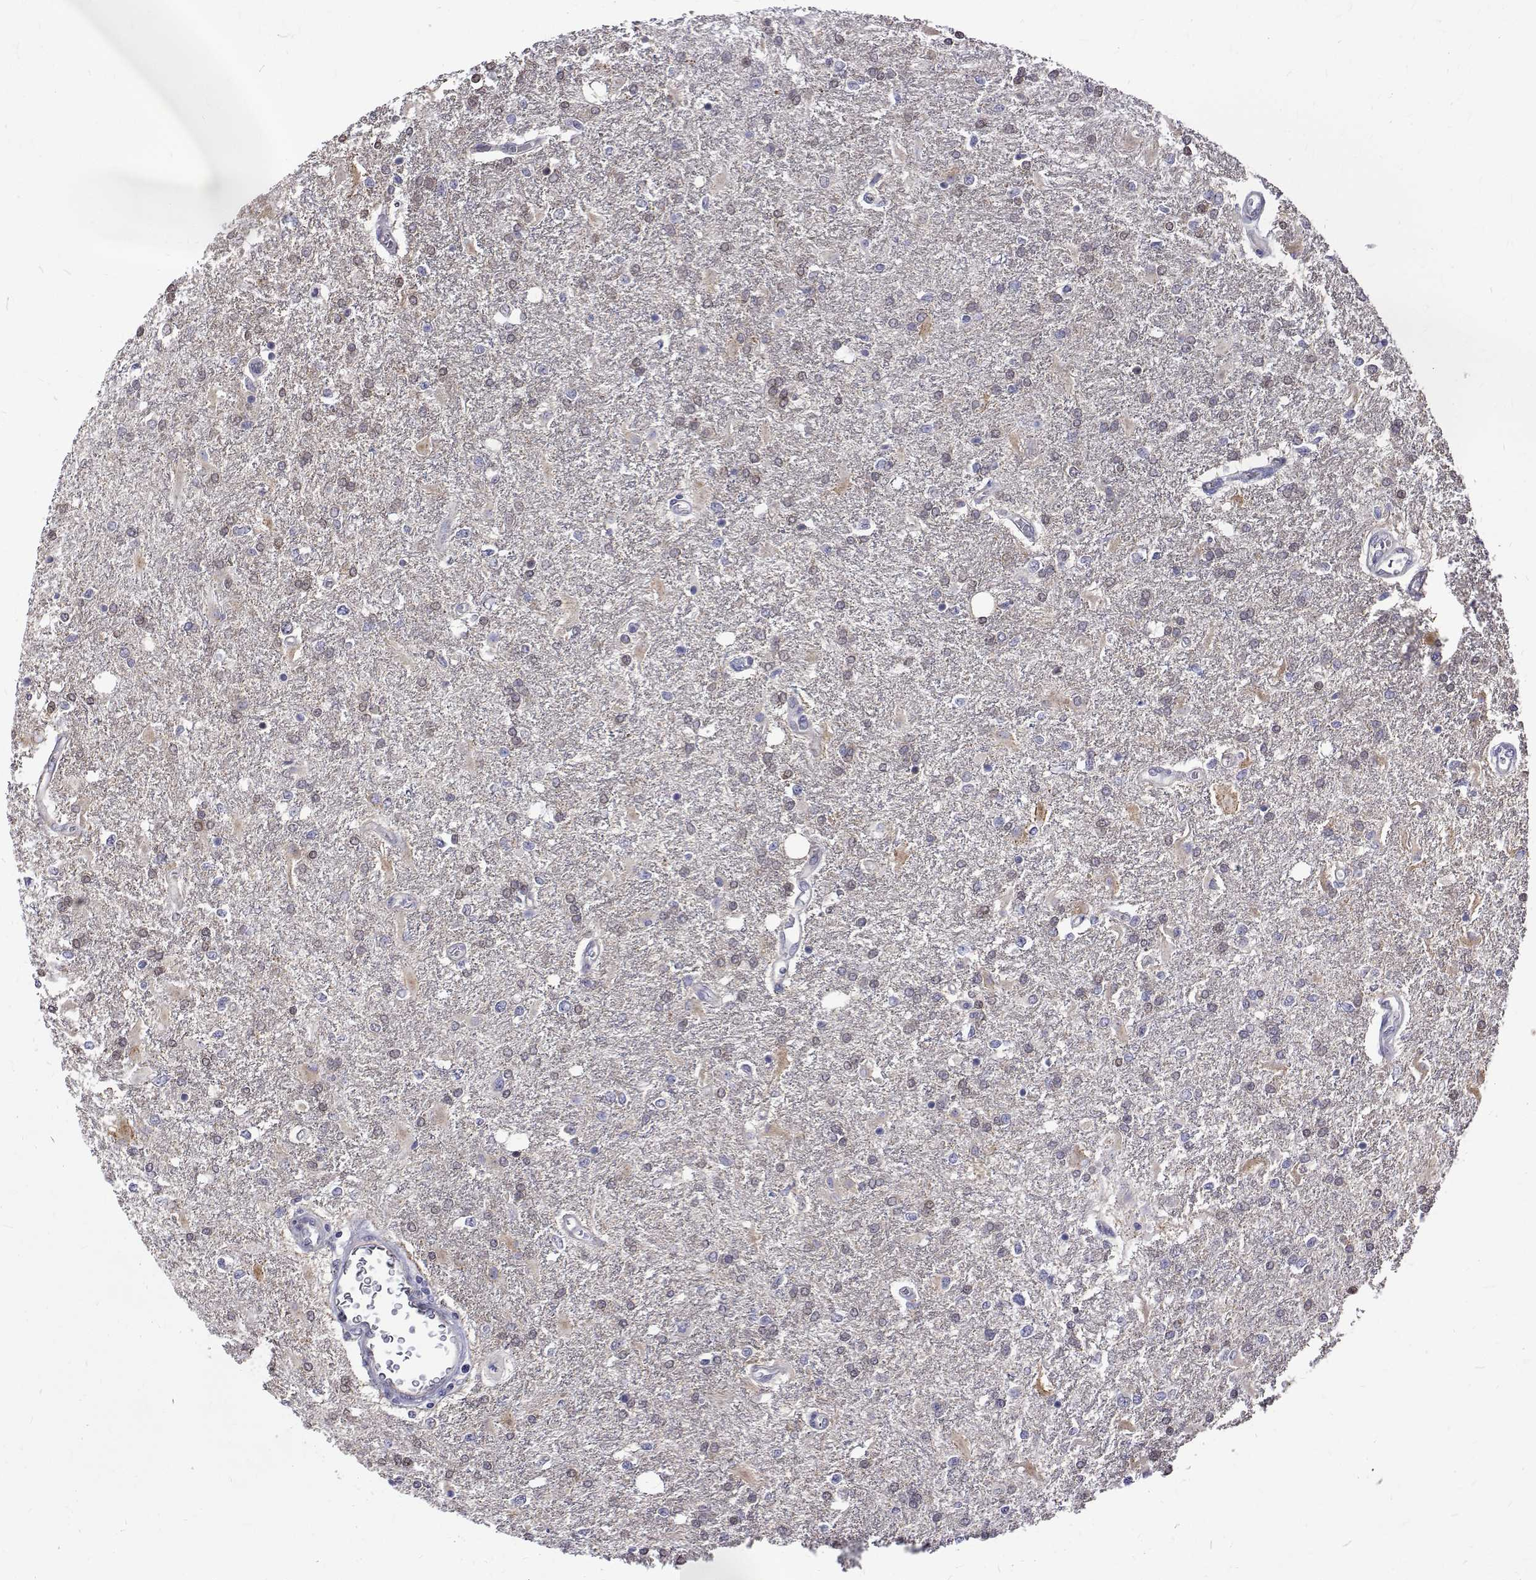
{"staining": {"intensity": "negative", "quantity": "none", "location": "none"}, "tissue": "glioma", "cell_type": "Tumor cells", "image_type": "cancer", "snomed": [{"axis": "morphology", "description": "Glioma, malignant, High grade"}, {"axis": "topography", "description": "Cerebral cortex"}], "caption": "Tumor cells are negative for brown protein staining in glioma.", "gene": "PADI1", "patient": {"sex": "male", "age": 79}}